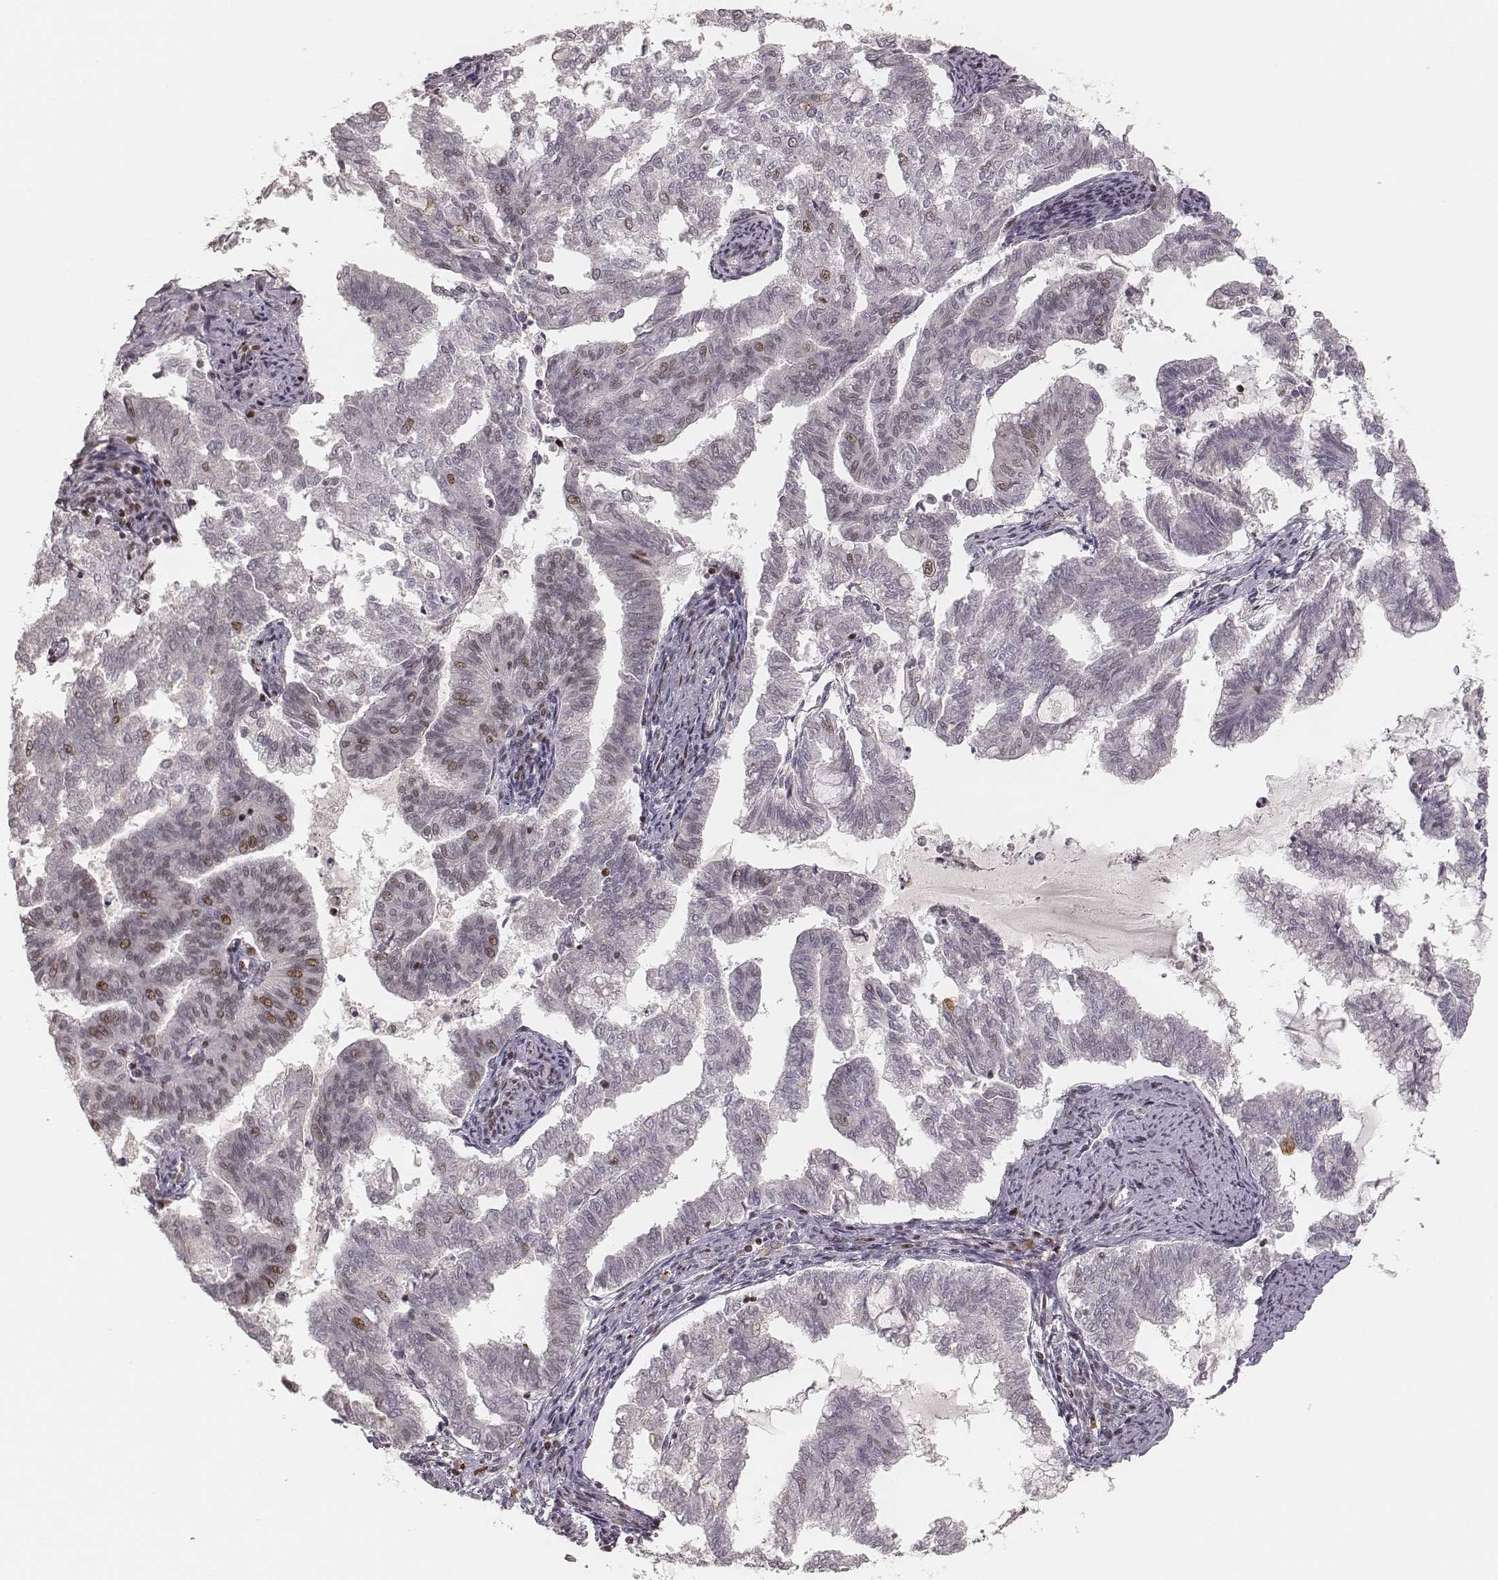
{"staining": {"intensity": "moderate", "quantity": "<25%", "location": "nuclear"}, "tissue": "endometrial cancer", "cell_type": "Tumor cells", "image_type": "cancer", "snomed": [{"axis": "morphology", "description": "Adenocarcinoma, NOS"}, {"axis": "topography", "description": "Endometrium"}], "caption": "Protein staining of endometrial cancer tissue displays moderate nuclear staining in about <25% of tumor cells.", "gene": "HNRNPC", "patient": {"sex": "female", "age": 79}}